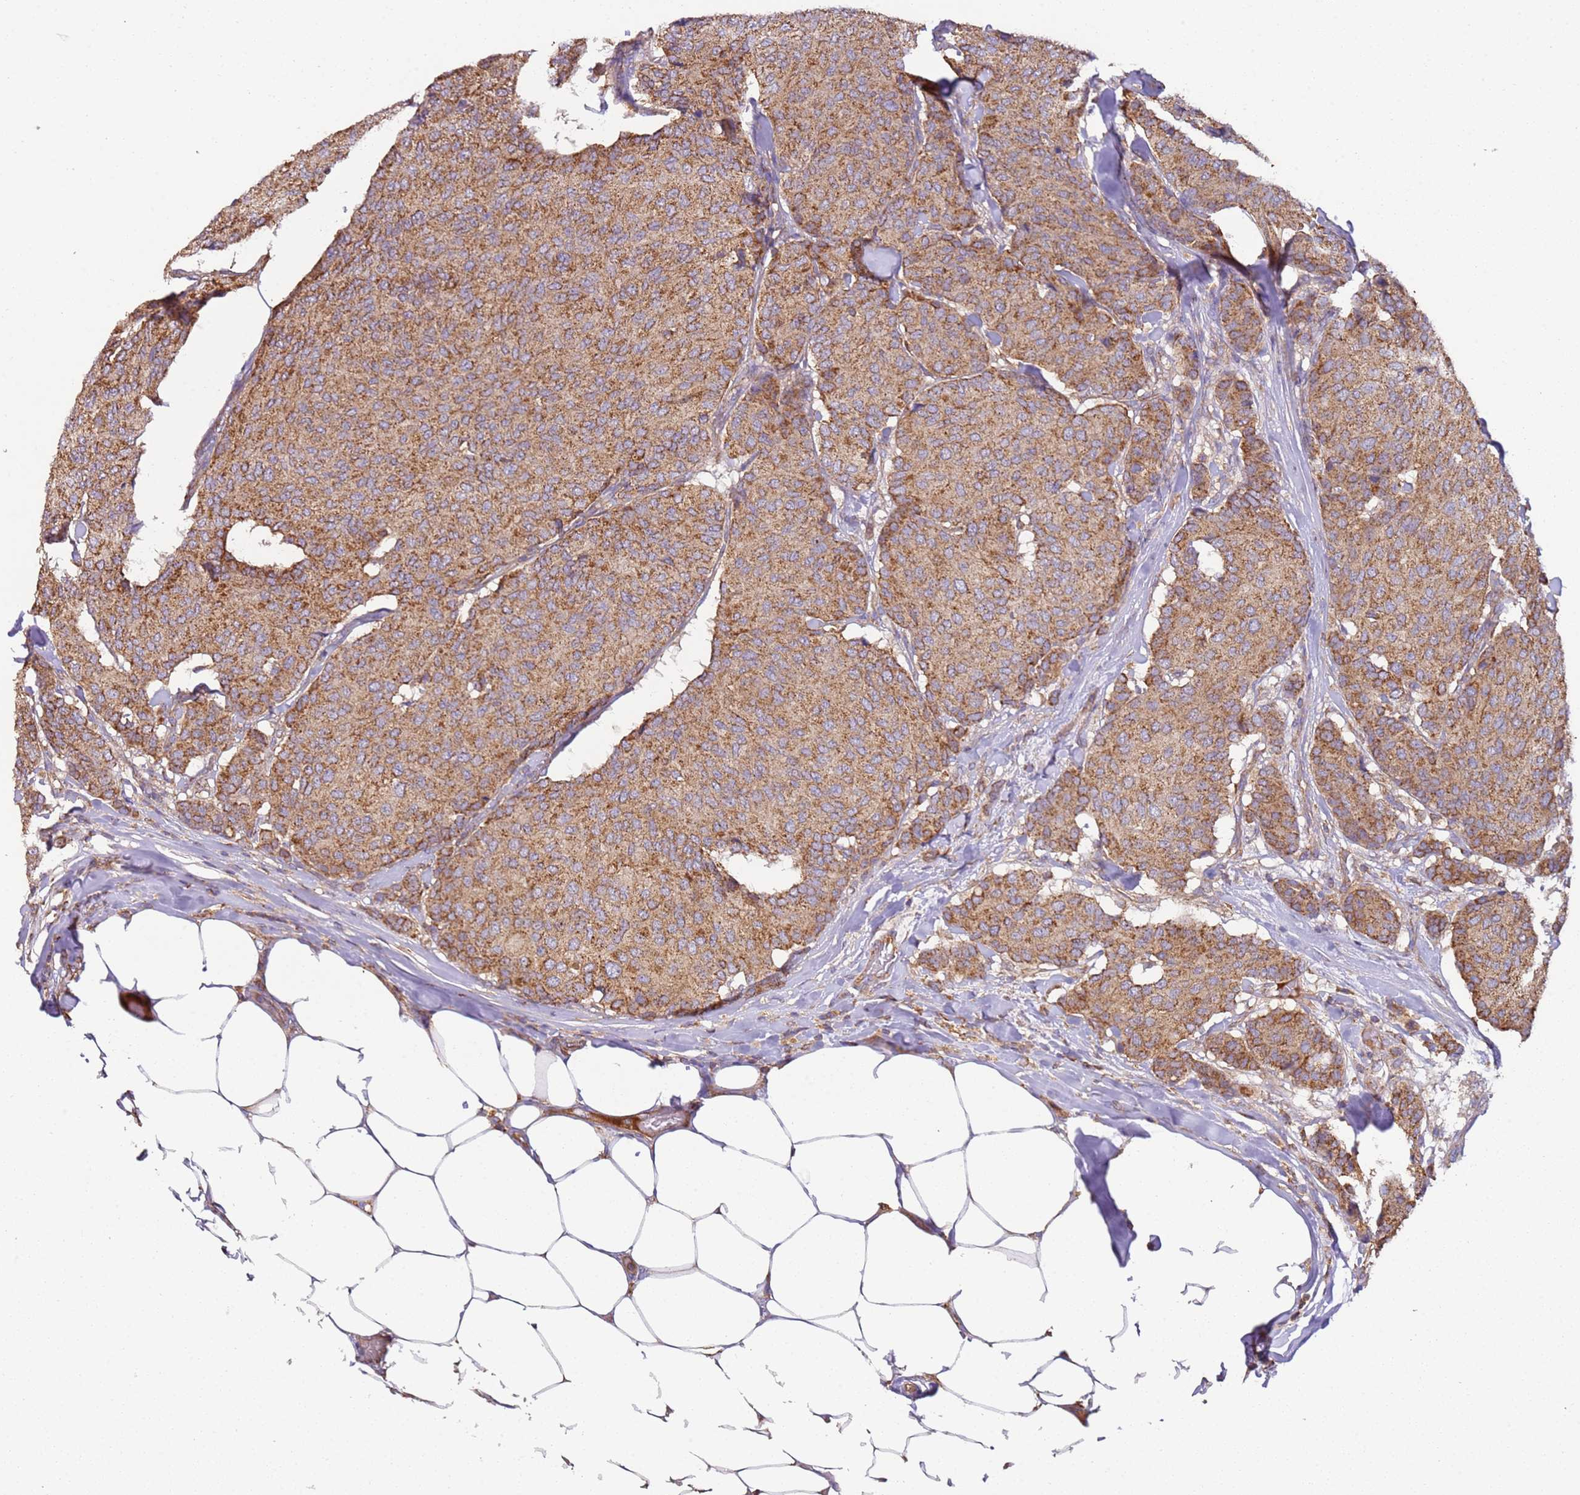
{"staining": {"intensity": "moderate", "quantity": ">75%", "location": "cytoplasmic/membranous"}, "tissue": "breast cancer", "cell_type": "Tumor cells", "image_type": "cancer", "snomed": [{"axis": "morphology", "description": "Duct carcinoma"}, {"axis": "topography", "description": "Breast"}], "caption": "Moderate cytoplasmic/membranous expression is present in approximately >75% of tumor cells in intraductal carcinoma (breast). Immunohistochemistry stains the protein in brown and the nuclei are stained blue.", "gene": "RMND5A", "patient": {"sex": "female", "age": 75}}